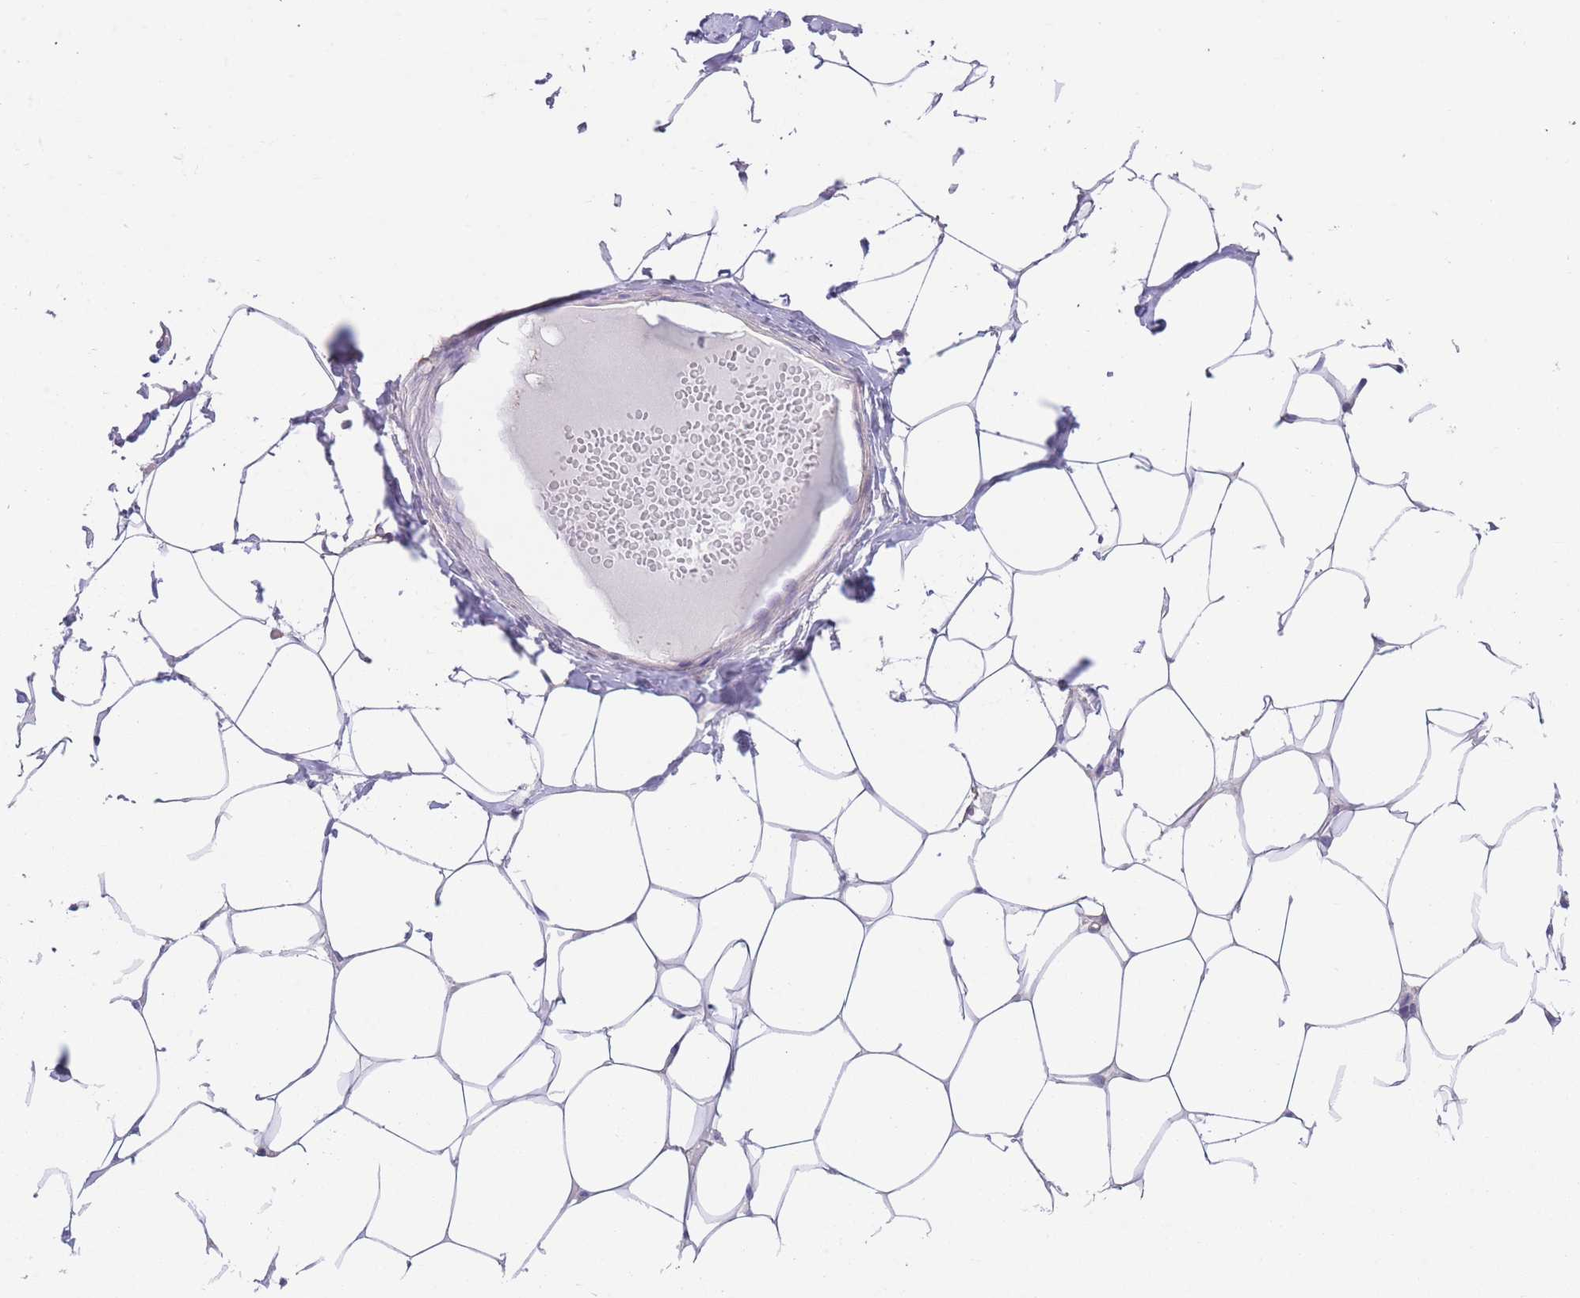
{"staining": {"intensity": "negative", "quantity": "none", "location": "none"}, "tissue": "breast", "cell_type": "Adipocytes", "image_type": "normal", "snomed": [{"axis": "morphology", "description": "Normal tissue, NOS"}, {"axis": "topography", "description": "Breast"}], "caption": "High power microscopy micrograph of an immunohistochemistry (IHC) photomicrograph of benign breast, revealing no significant staining in adipocytes. (DAB IHC, high magnification).", "gene": "PRKAR1A", "patient": {"sex": "female", "age": 27}}